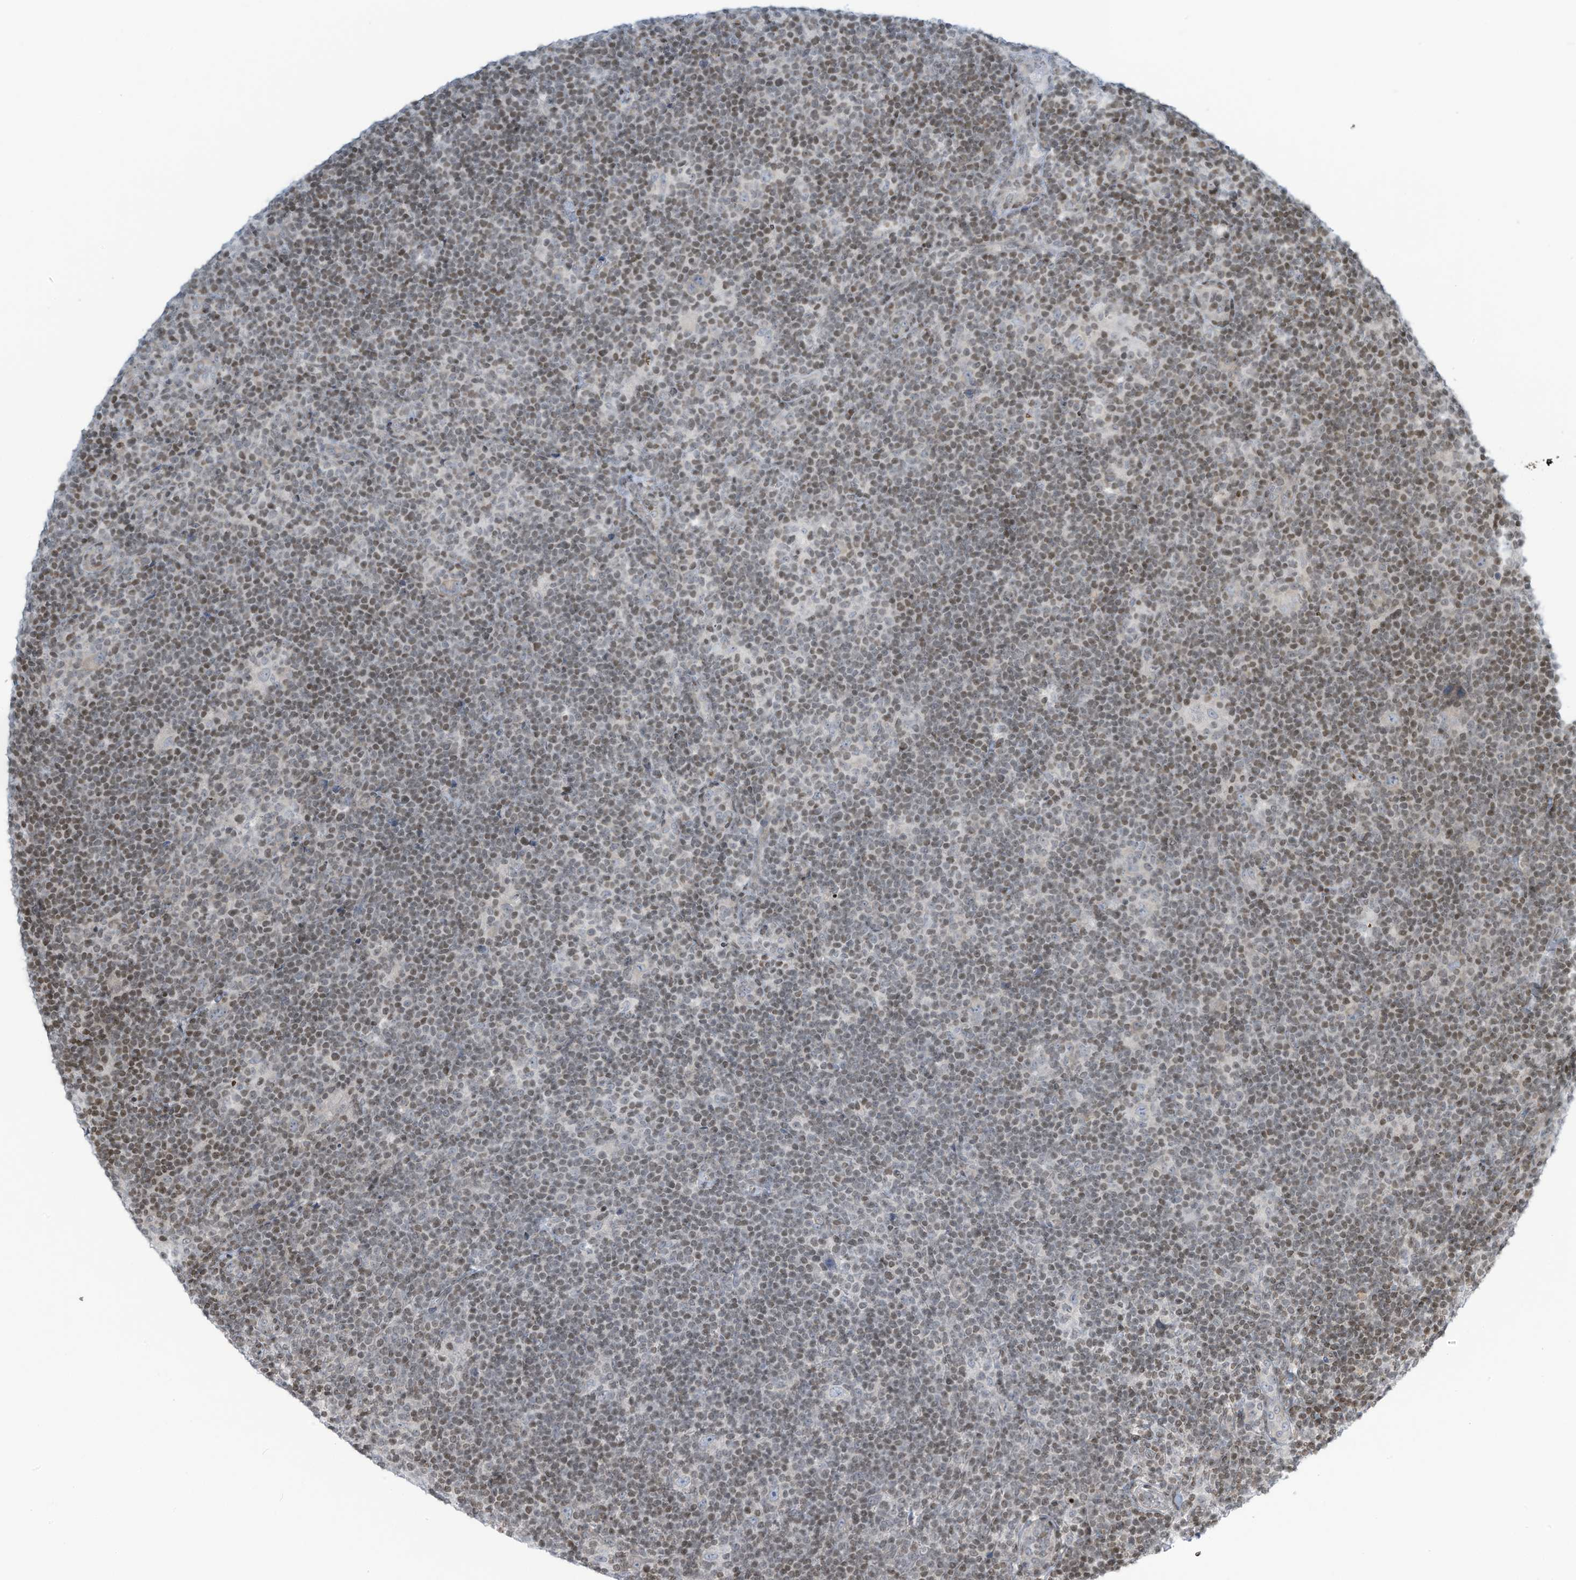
{"staining": {"intensity": "negative", "quantity": "none", "location": "none"}, "tissue": "lymphoma", "cell_type": "Tumor cells", "image_type": "cancer", "snomed": [{"axis": "morphology", "description": "Hodgkin's disease, NOS"}, {"axis": "topography", "description": "Lymph node"}], "caption": "The immunohistochemistry image has no significant expression in tumor cells of lymphoma tissue. (DAB (3,3'-diaminobenzidine) IHC, high magnification).", "gene": "ADI1", "patient": {"sex": "female", "age": 57}}